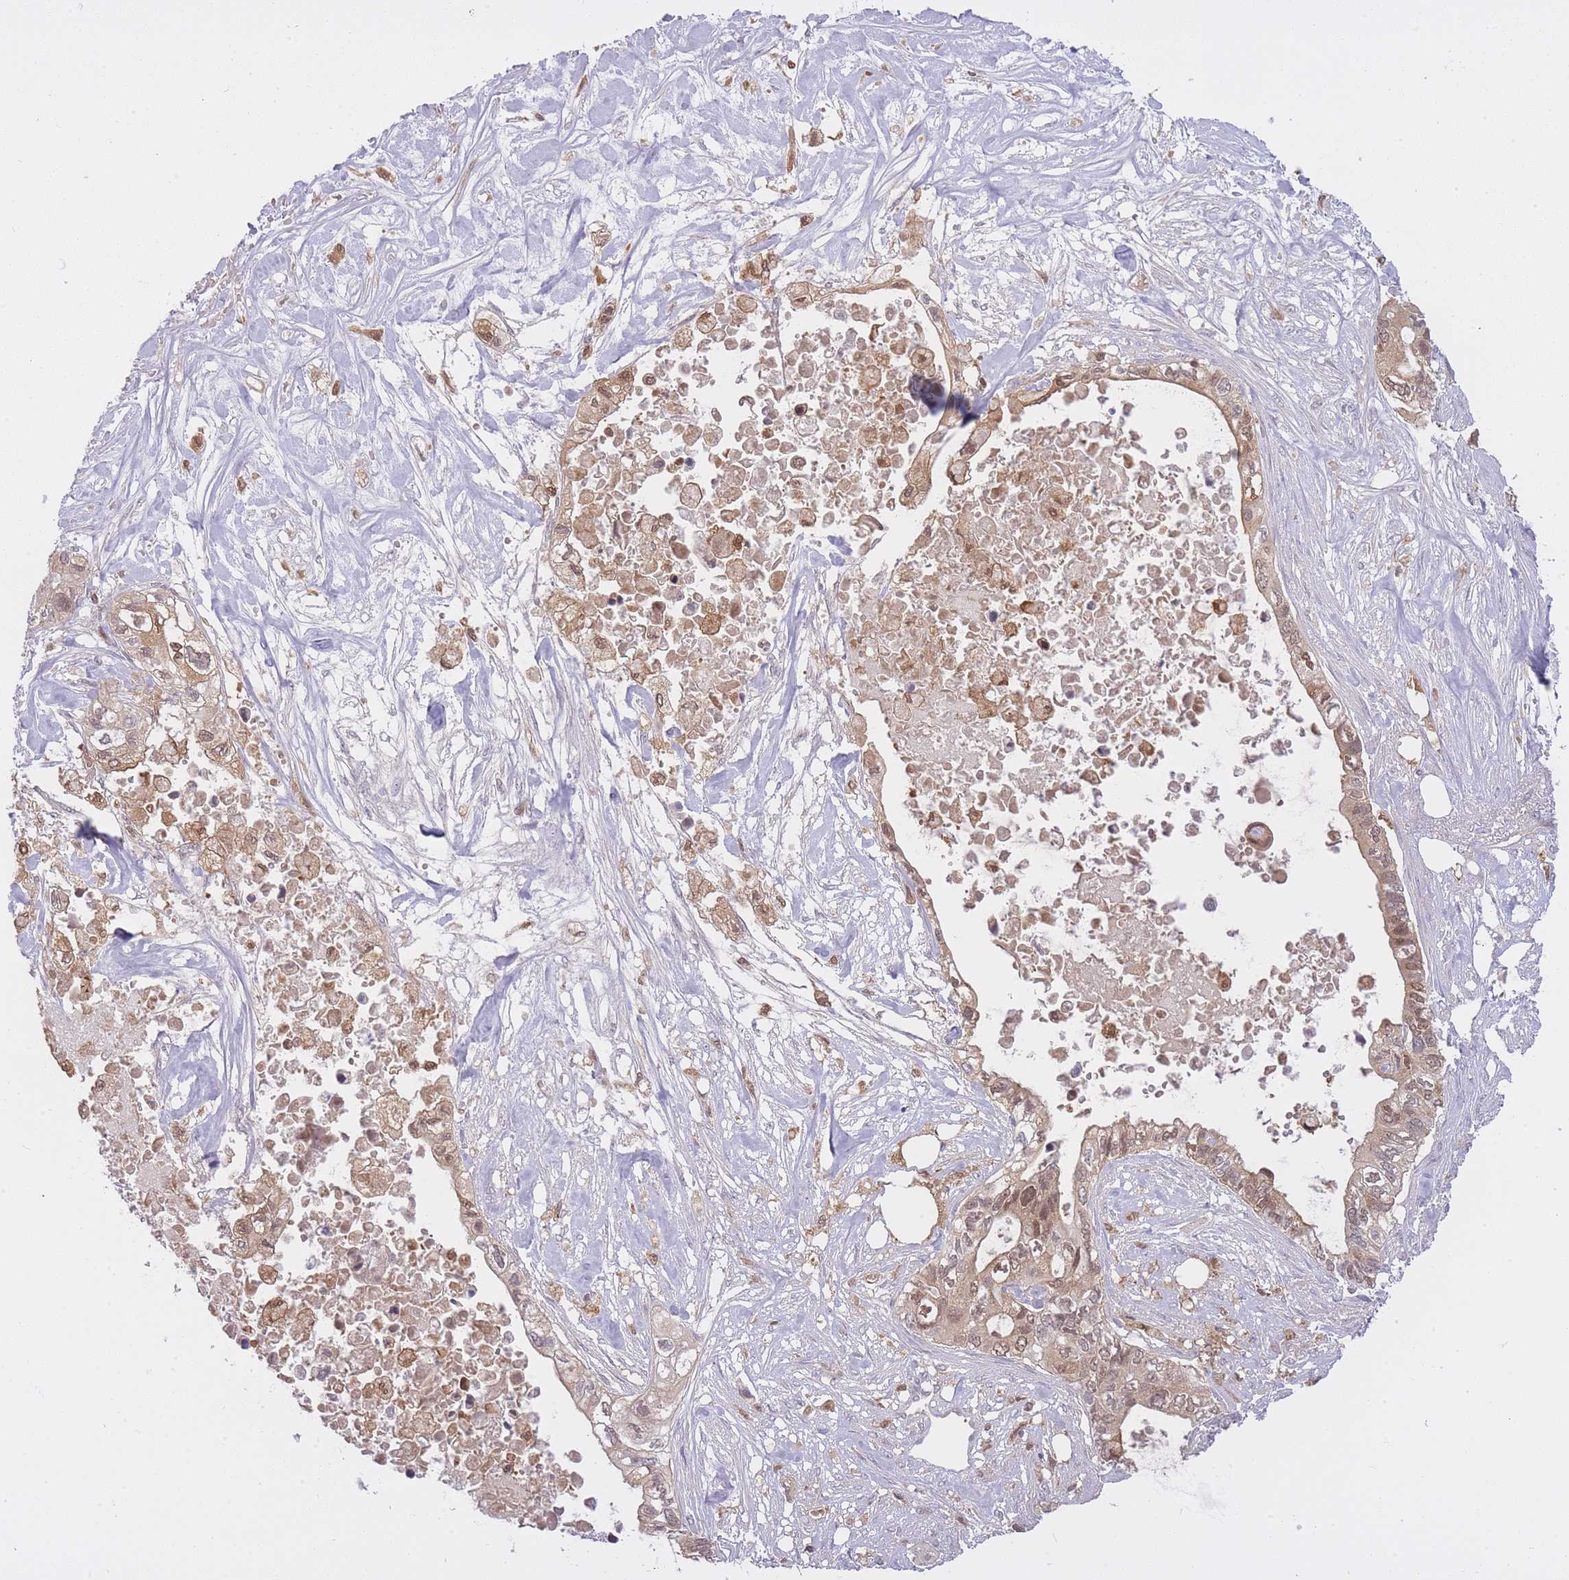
{"staining": {"intensity": "moderate", "quantity": ">75%", "location": "cytoplasmic/membranous,nuclear"}, "tissue": "pancreatic cancer", "cell_type": "Tumor cells", "image_type": "cancer", "snomed": [{"axis": "morphology", "description": "Adenocarcinoma, NOS"}, {"axis": "topography", "description": "Pancreas"}], "caption": "IHC micrograph of neoplastic tissue: pancreatic cancer (adenocarcinoma) stained using immunohistochemistry displays medium levels of moderate protein expression localized specifically in the cytoplasmic/membranous and nuclear of tumor cells, appearing as a cytoplasmic/membranous and nuclear brown color.", "gene": "CXorf38", "patient": {"sex": "female", "age": 63}}